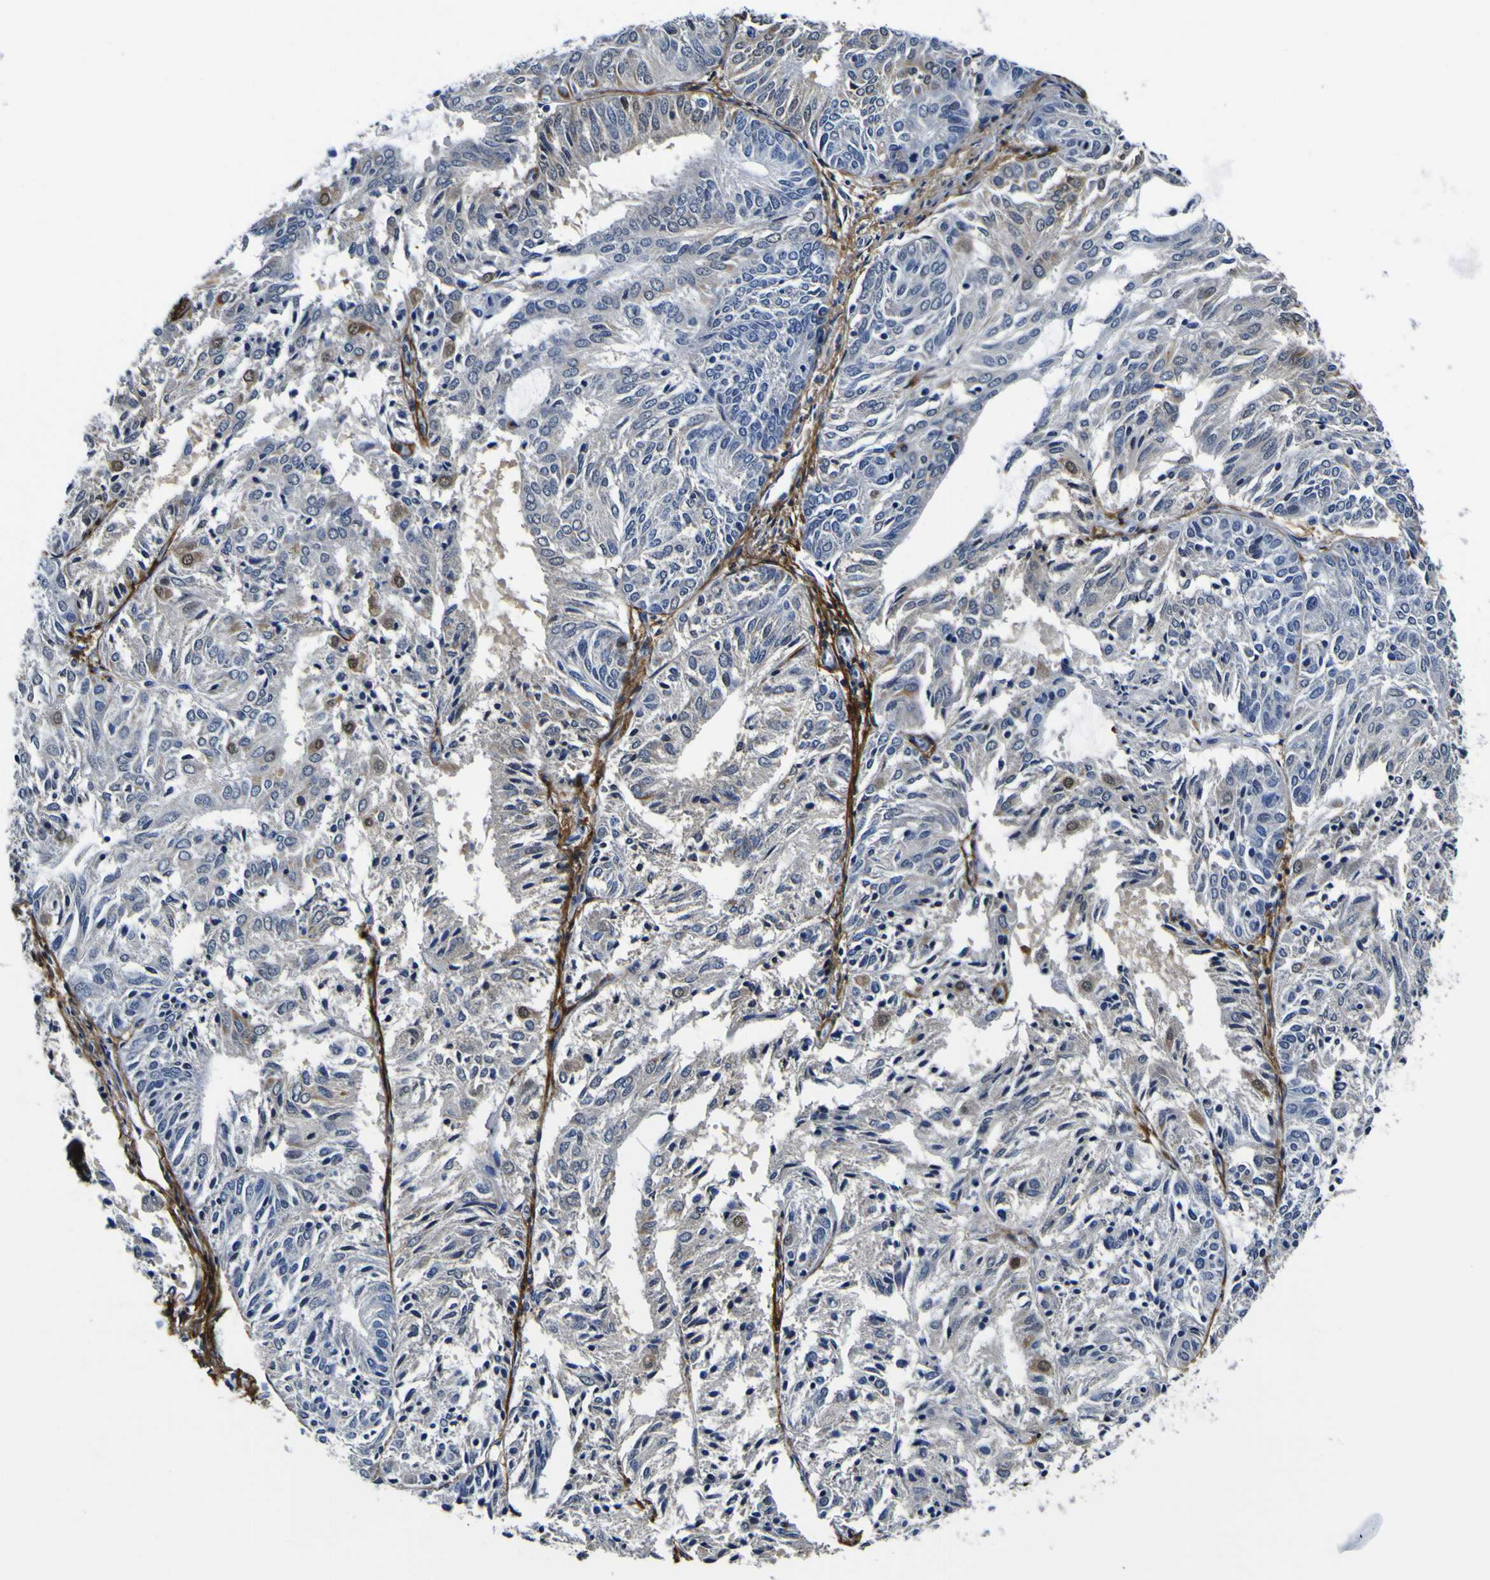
{"staining": {"intensity": "weak", "quantity": "<25%", "location": "nuclear"}, "tissue": "endometrial cancer", "cell_type": "Tumor cells", "image_type": "cancer", "snomed": [{"axis": "morphology", "description": "Adenocarcinoma, NOS"}, {"axis": "topography", "description": "Uterus"}], "caption": "IHC image of endometrial cancer stained for a protein (brown), which demonstrates no positivity in tumor cells.", "gene": "POSTN", "patient": {"sex": "female", "age": 60}}